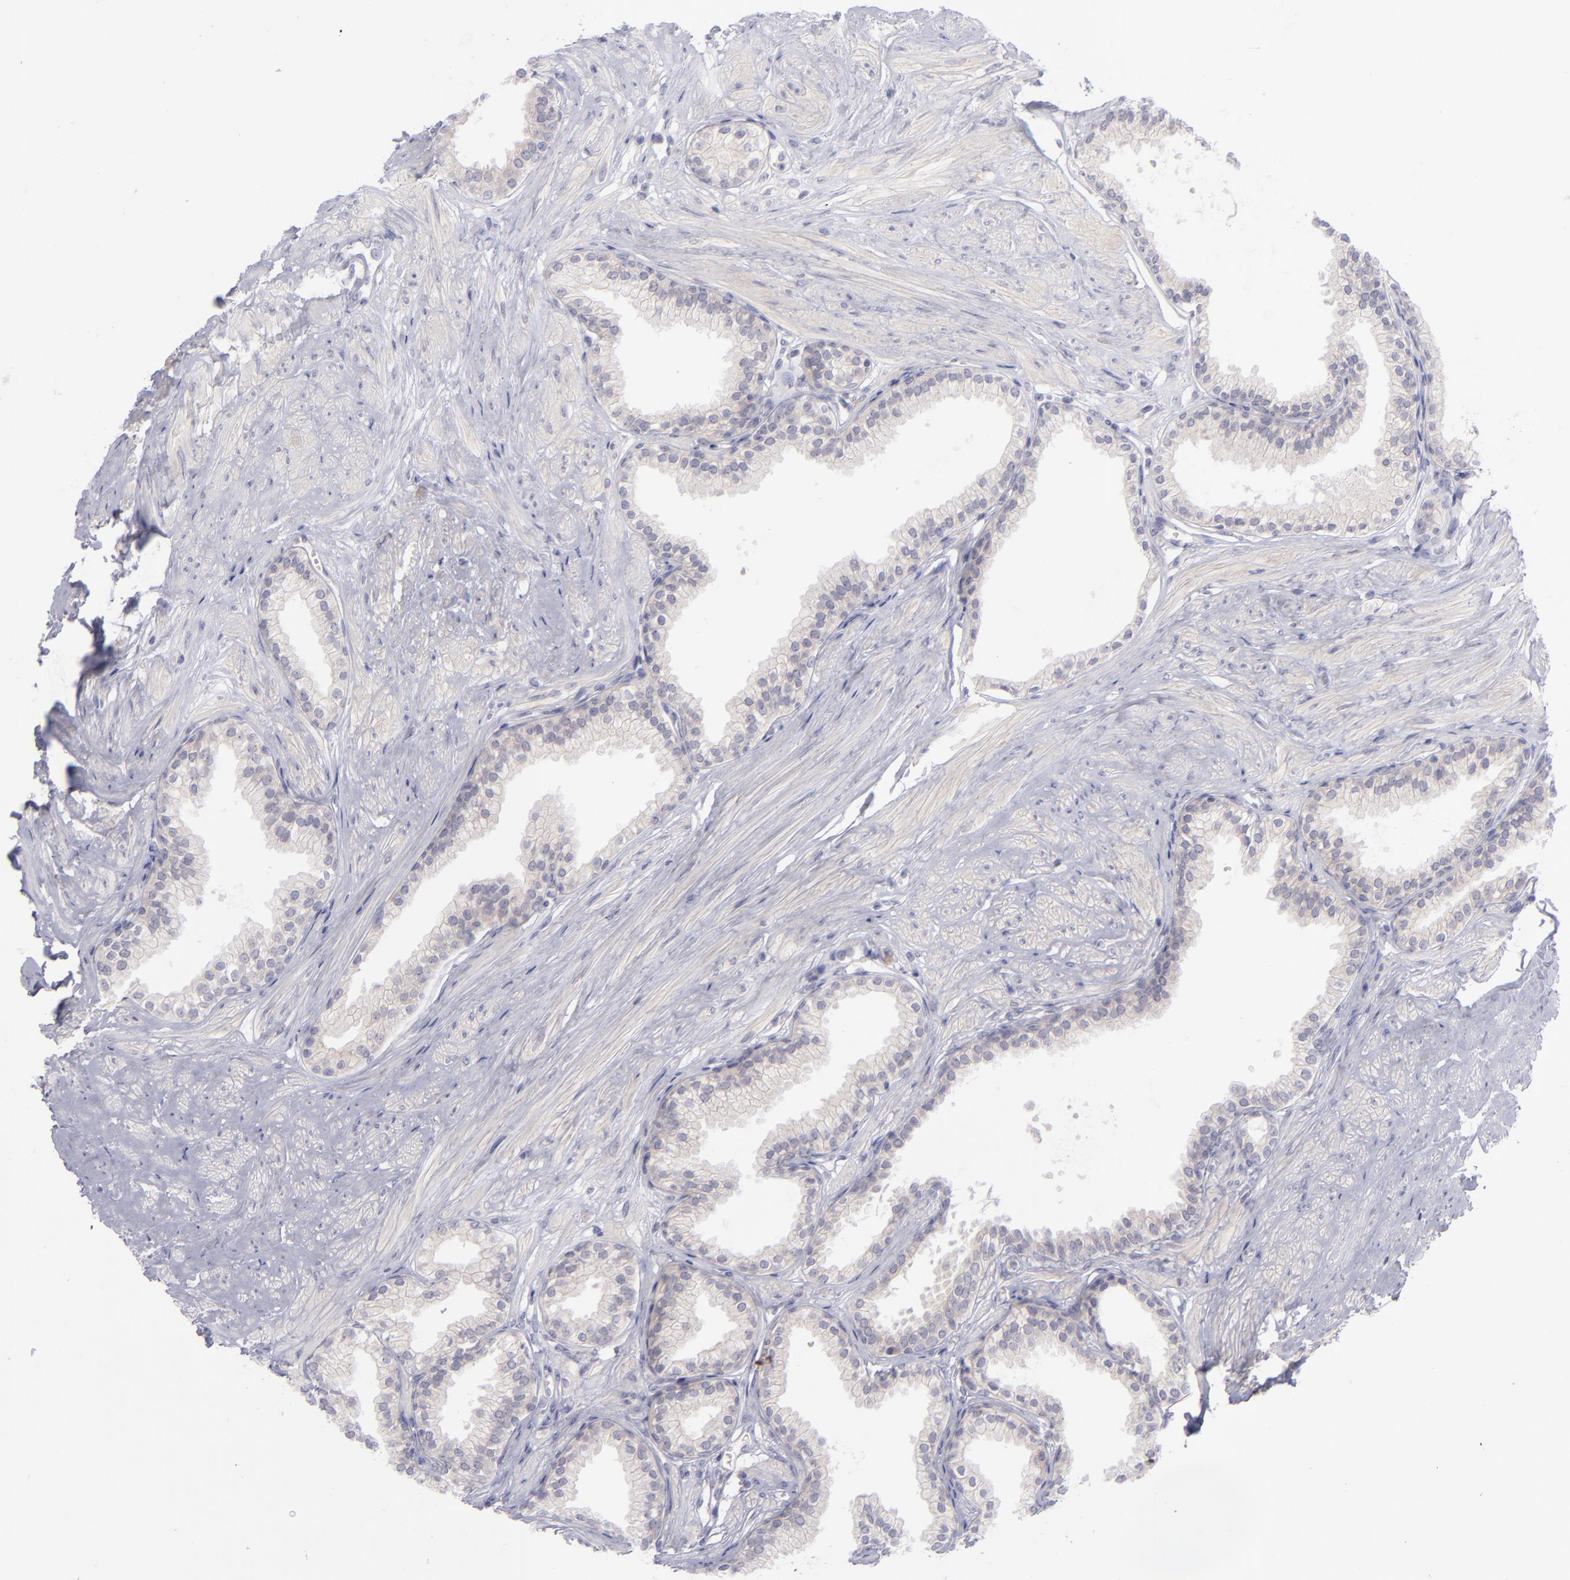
{"staining": {"intensity": "weak", "quantity": "25%-75%", "location": "cytoplasmic/membranous"}, "tissue": "prostate", "cell_type": "Glandular cells", "image_type": "normal", "snomed": [{"axis": "morphology", "description": "Normal tissue, NOS"}, {"axis": "topography", "description": "Prostate"}], "caption": "High-magnification brightfield microscopy of benign prostate stained with DAB (brown) and counterstained with hematoxylin (blue). glandular cells exhibit weak cytoplasmic/membranous positivity is appreciated in about25%-75% of cells.", "gene": "EVPL", "patient": {"sex": "male", "age": 64}}